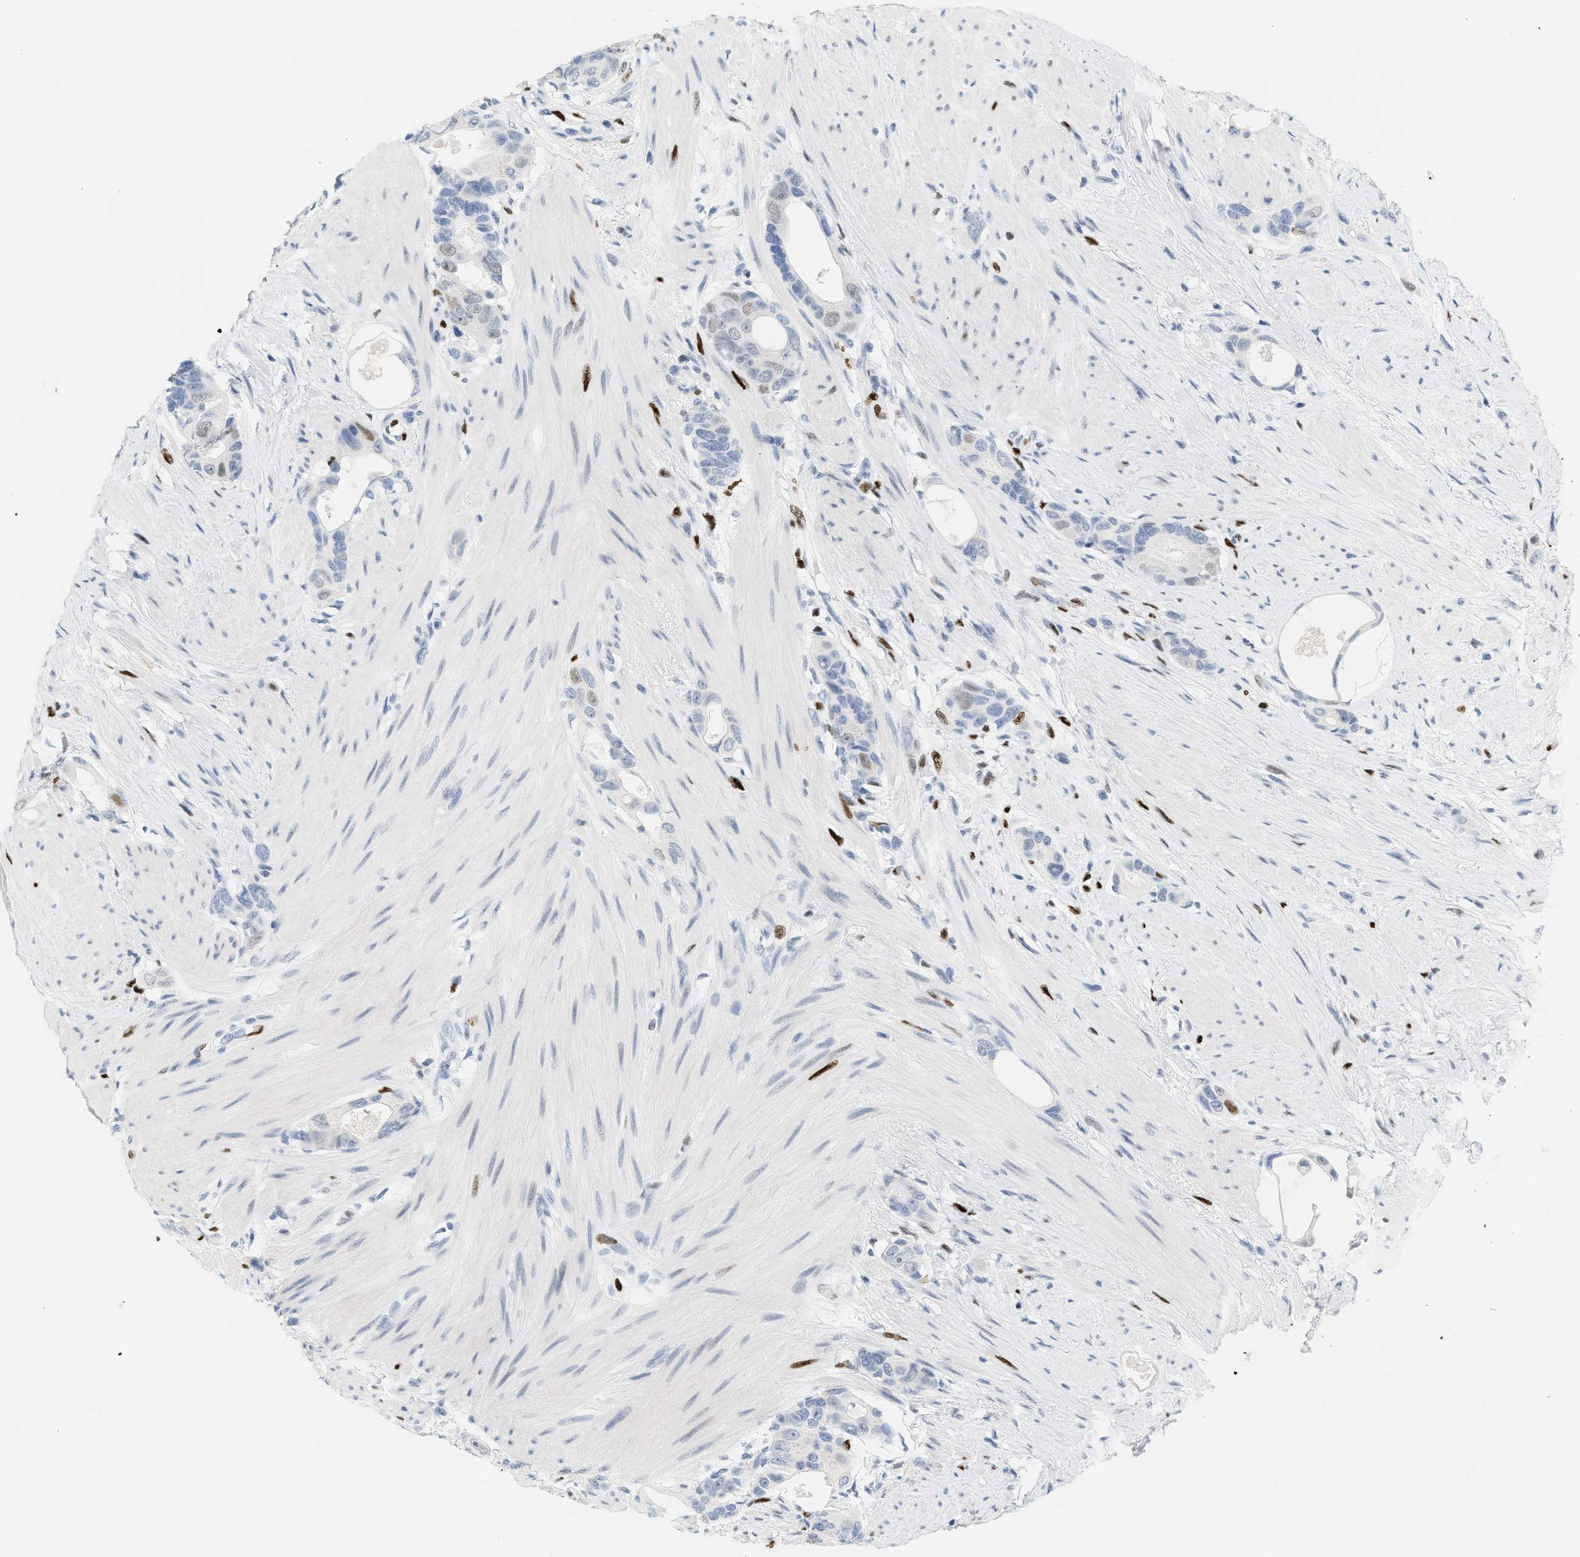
{"staining": {"intensity": "weak", "quantity": "<25%", "location": "nuclear"}, "tissue": "colorectal cancer", "cell_type": "Tumor cells", "image_type": "cancer", "snomed": [{"axis": "morphology", "description": "Adenocarcinoma, NOS"}, {"axis": "topography", "description": "Rectum"}], "caption": "This is a histopathology image of immunohistochemistry (IHC) staining of colorectal cancer (adenocarcinoma), which shows no positivity in tumor cells.", "gene": "MCM7", "patient": {"sex": "male", "age": 51}}